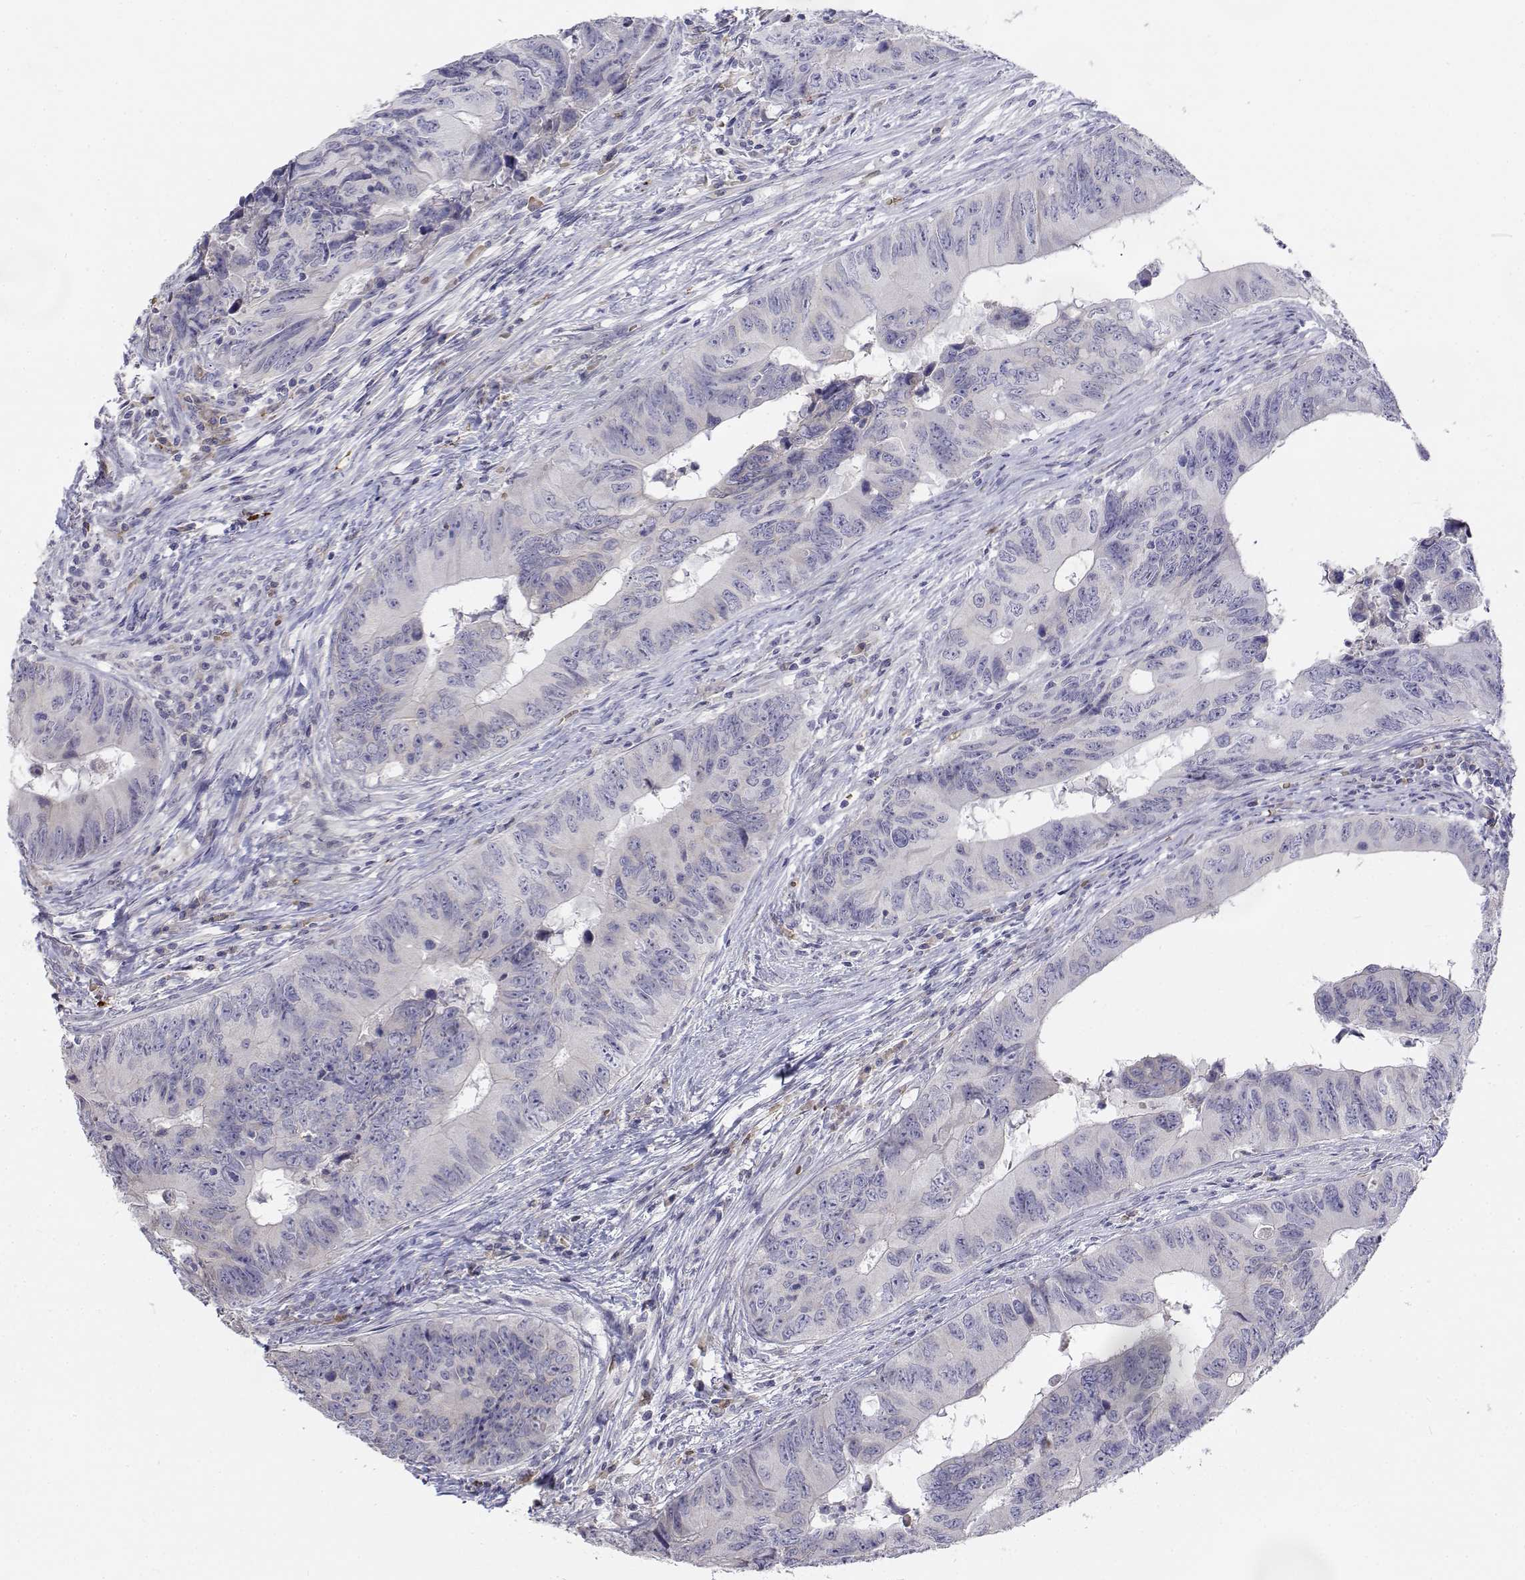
{"staining": {"intensity": "negative", "quantity": "none", "location": "none"}, "tissue": "colorectal cancer", "cell_type": "Tumor cells", "image_type": "cancer", "snomed": [{"axis": "morphology", "description": "Adenocarcinoma, NOS"}, {"axis": "topography", "description": "Colon"}], "caption": "Protein analysis of colorectal cancer displays no significant staining in tumor cells.", "gene": "CADM1", "patient": {"sex": "female", "age": 82}}